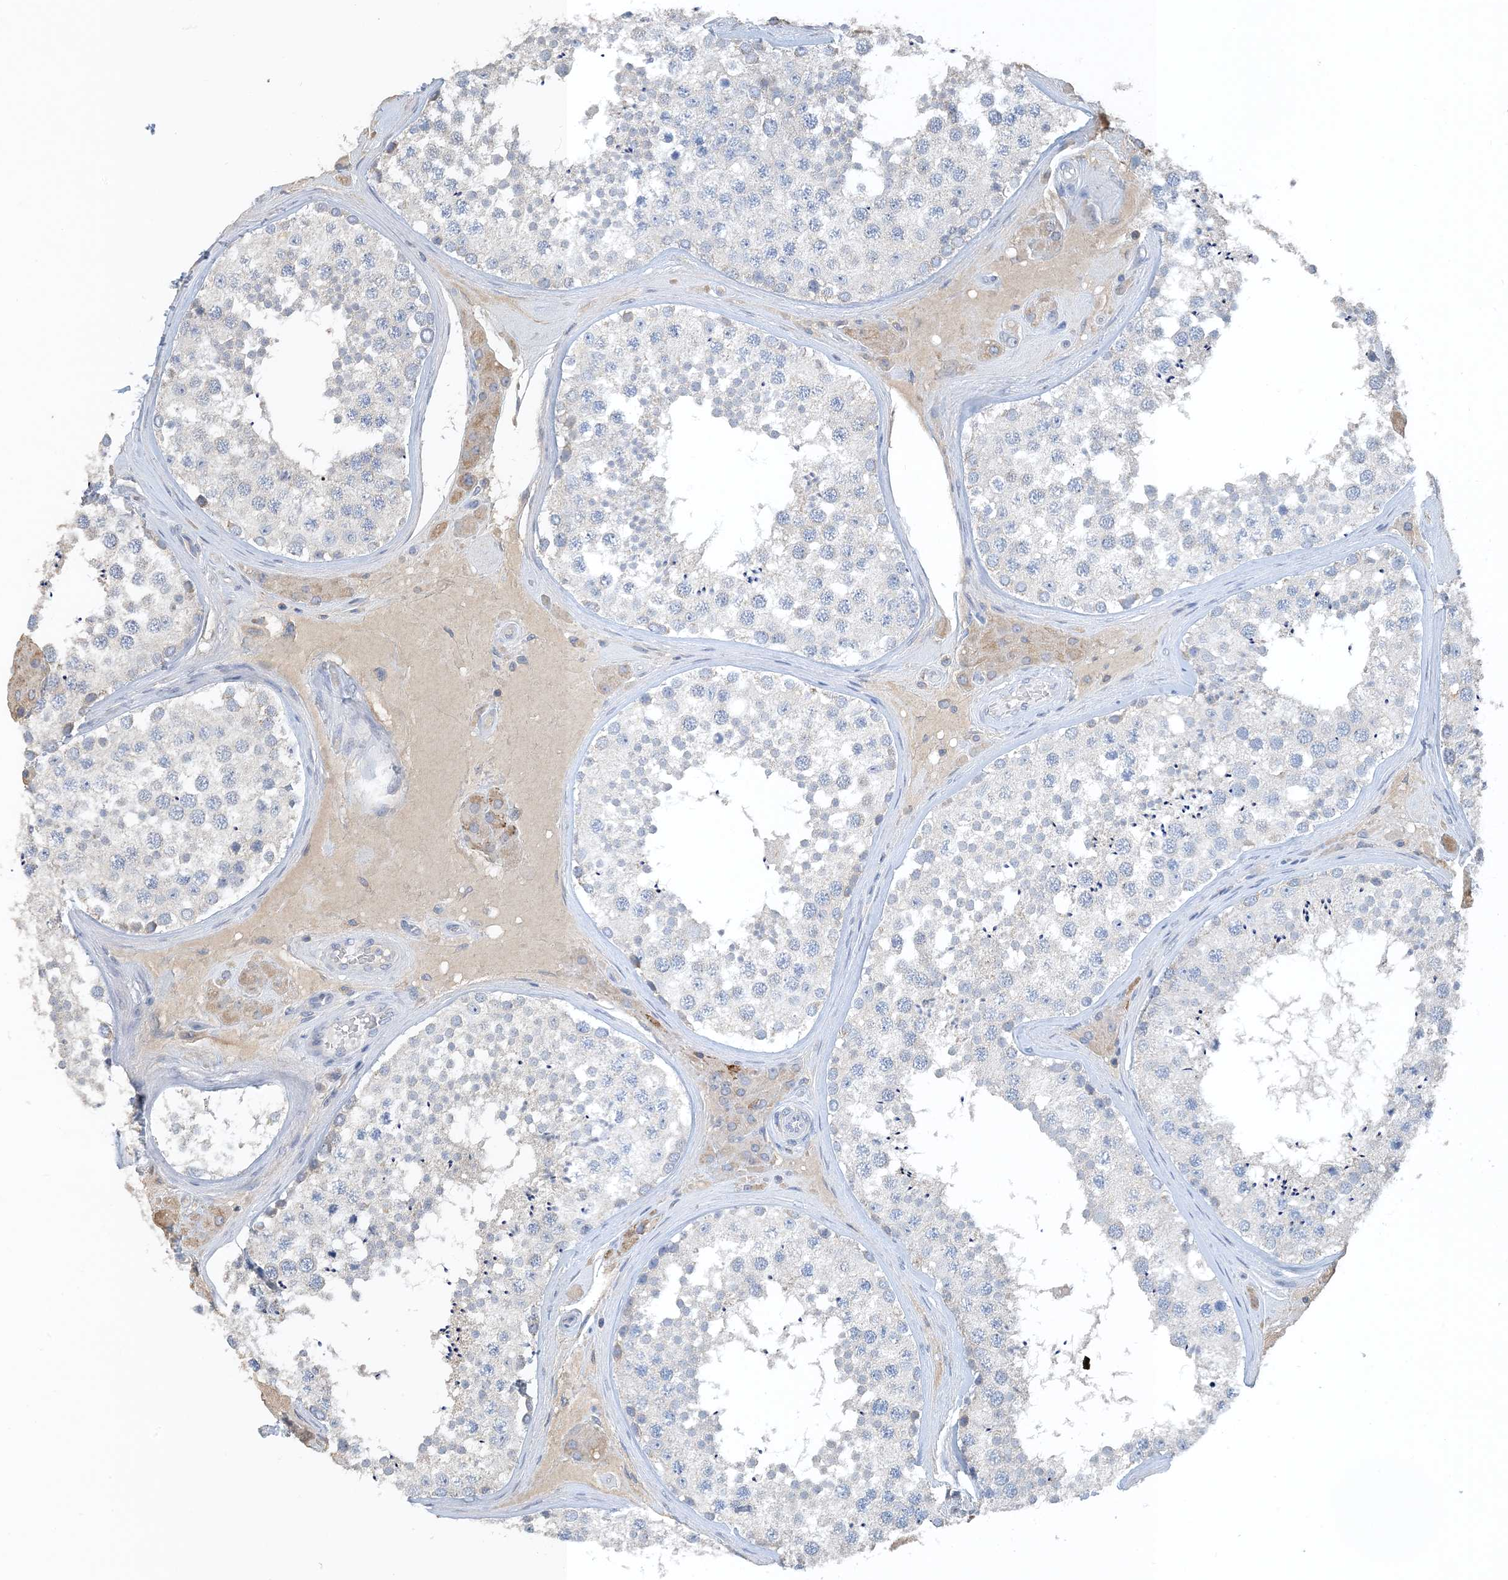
{"staining": {"intensity": "negative", "quantity": "none", "location": "none"}, "tissue": "testis", "cell_type": "Cells in seminiferous ducts", "image_type": "normal", "snomed": [{"axis": "morphology", "description": "Normal tissue, NOS"}, {"axis": "topography", "description": "Testis"}], "caption": "DAB immunohistochemical staining of benign testis exhibits no significant expression in cells in seminiferous ducts.", "gene": "CTRL", "patient": {"sex": "male", "age": 46}}